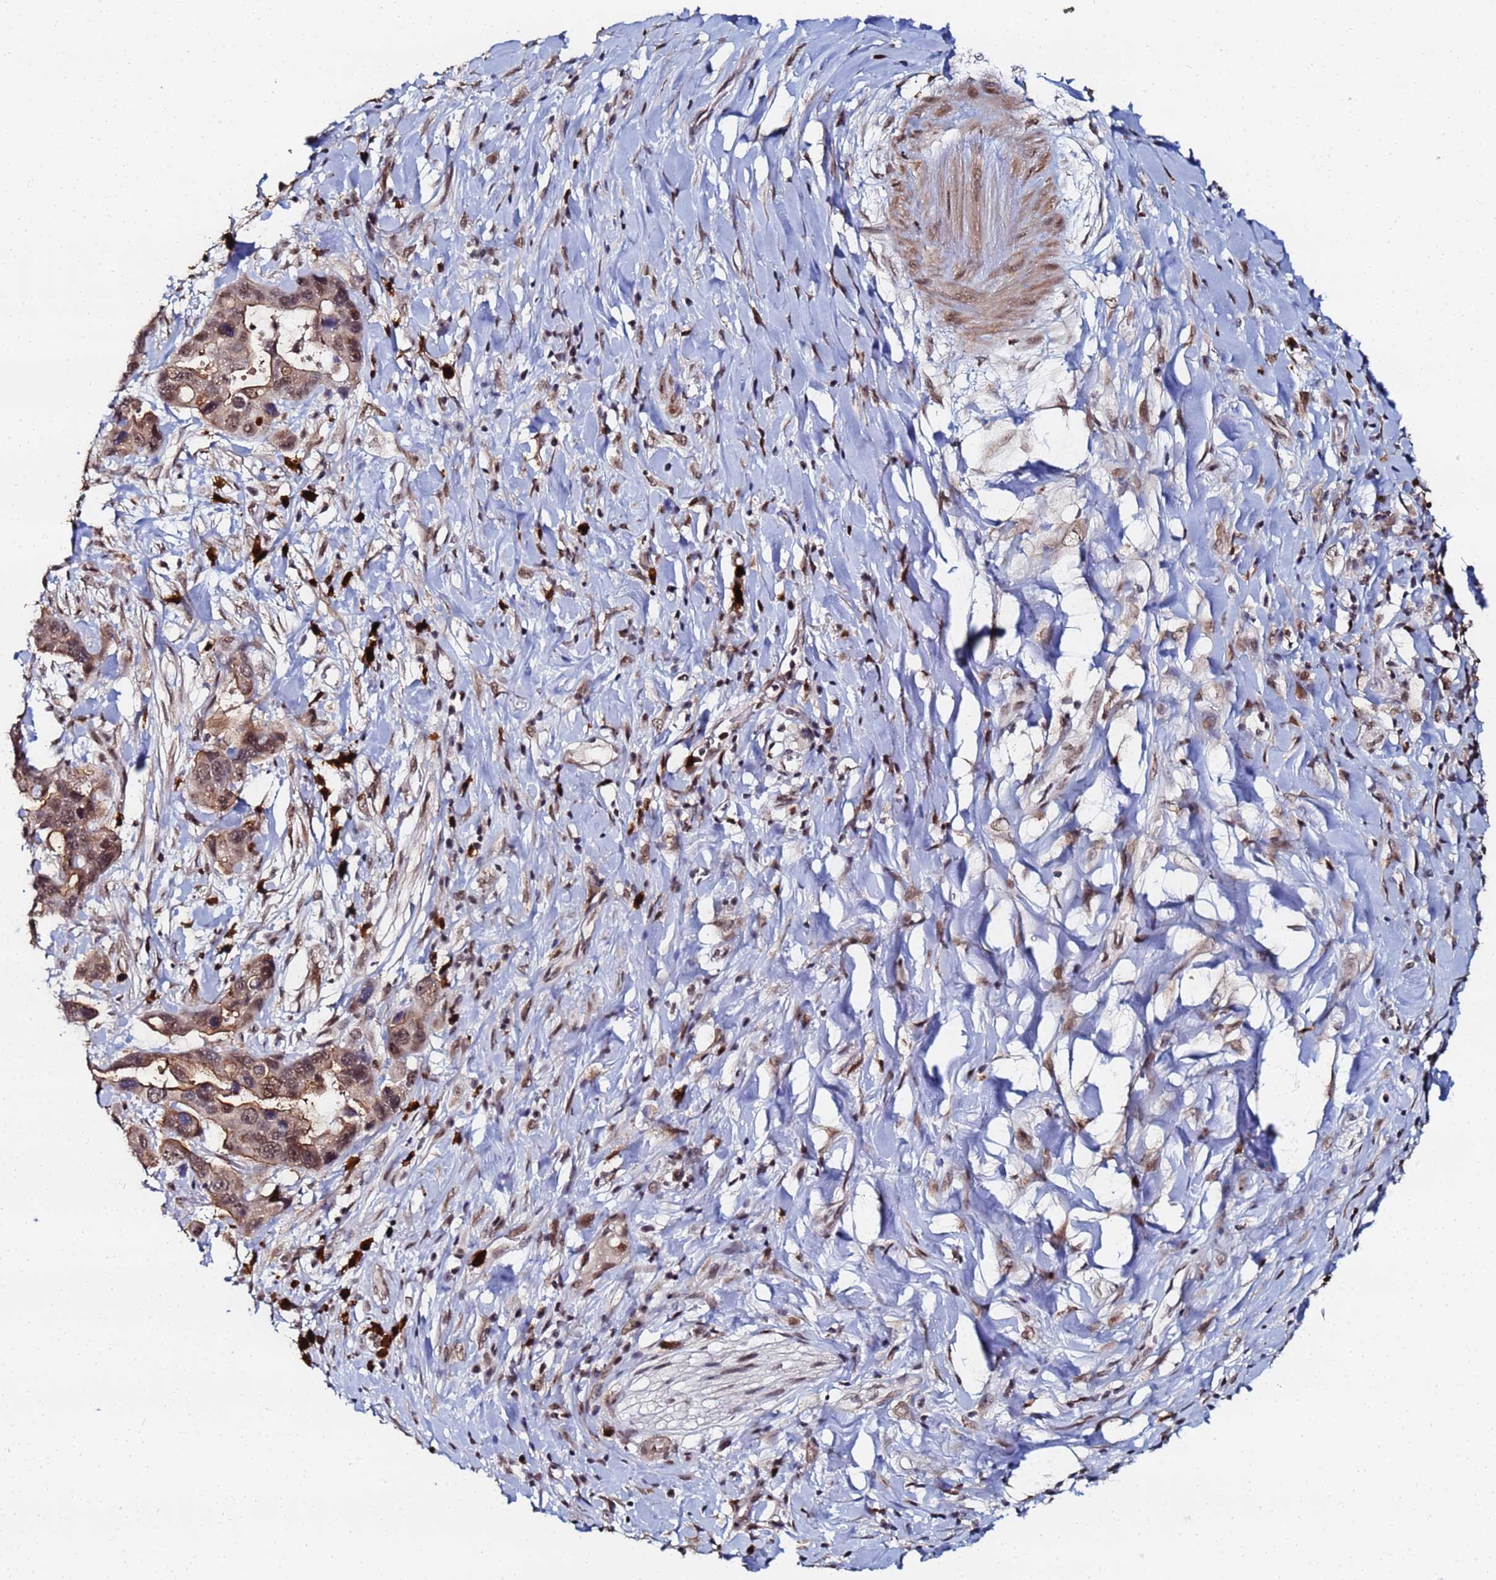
{"staining": {"intensity": "moderate", "quantity": ">75%", "location": "cytoplasmic/membranous,nuclear"}, "tissue": "pancreatic cancer", "cell_type": "Tumor cells", "image_type": "cancer", "snomed": [{"axis": "morphology", "description": "Normal tissue, NOS"}, {"axis": "morphology", "description": "Adenocarcinoma, NOS"}, {"axis": "topography", "description": "Lymph node"}, {"axis": "topography", "description": "Pancreas"}], "caption": "The histopathology image exhibits a brown stain indicating the presence of a protein in the cytoplasmic/membranous and nuclear of tumor cells in pancreatic cancer. (IHC, brightfield microscopy, high magnification).", "gene": "MTCL1", "patient": {"sex": "female", "age": 67}}